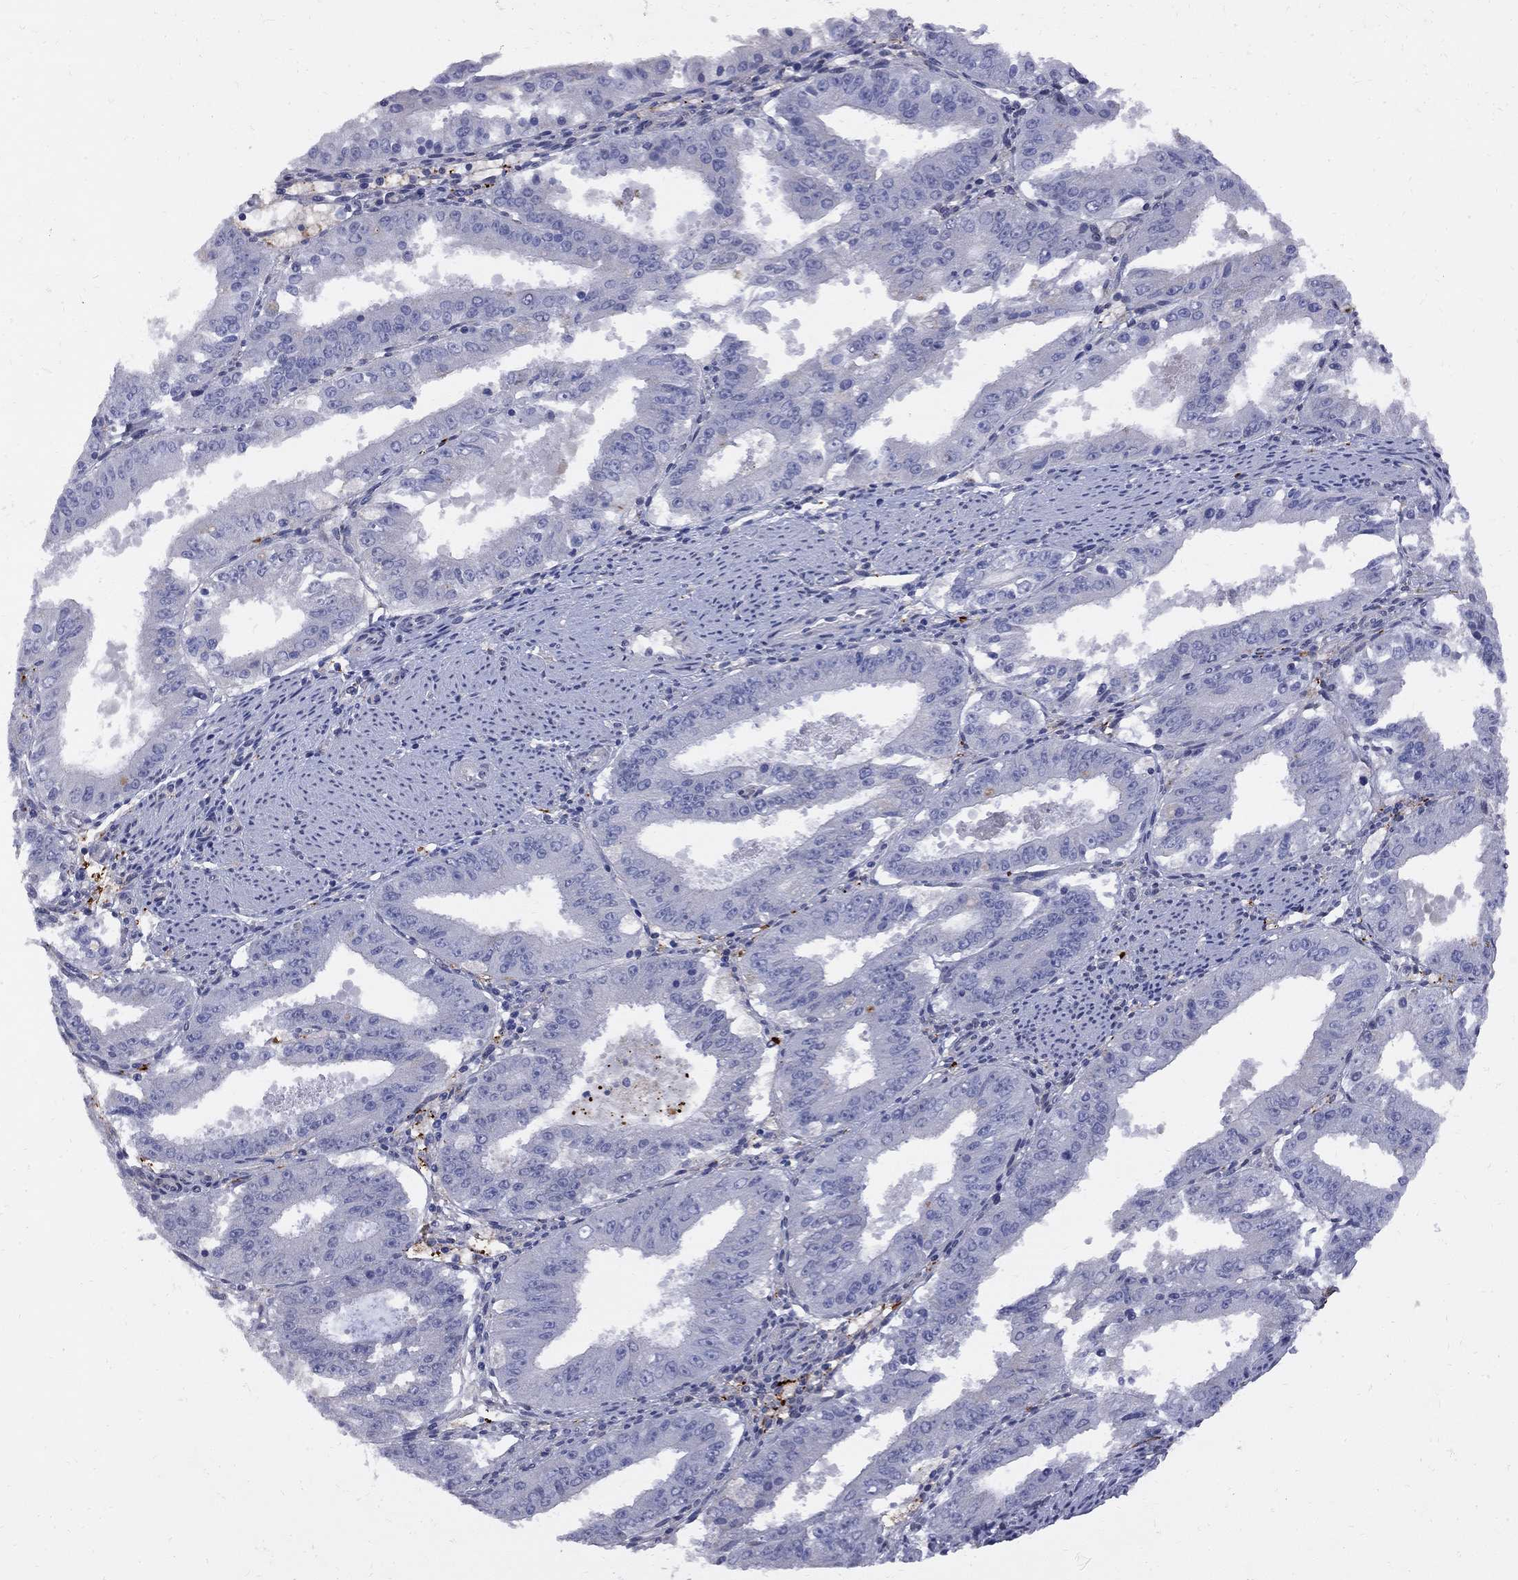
{"staining": {"intensity": "negative", "quantity": "none", "location": "none"}, "tissue": "ovarian cancer", "cell_type": "Tumor cells", "image_type": "cancer", "snomed": [{"axis": "morphology", "description": "Carcinoma, endometroid"}, {"axis": "topography", "description": "Ovary"}], "caption": "The image exhibits no staining of tumor cells in ovarian cancer.", "gene": "MTHFR", "patient": {"sex": "female", "age": 42}}